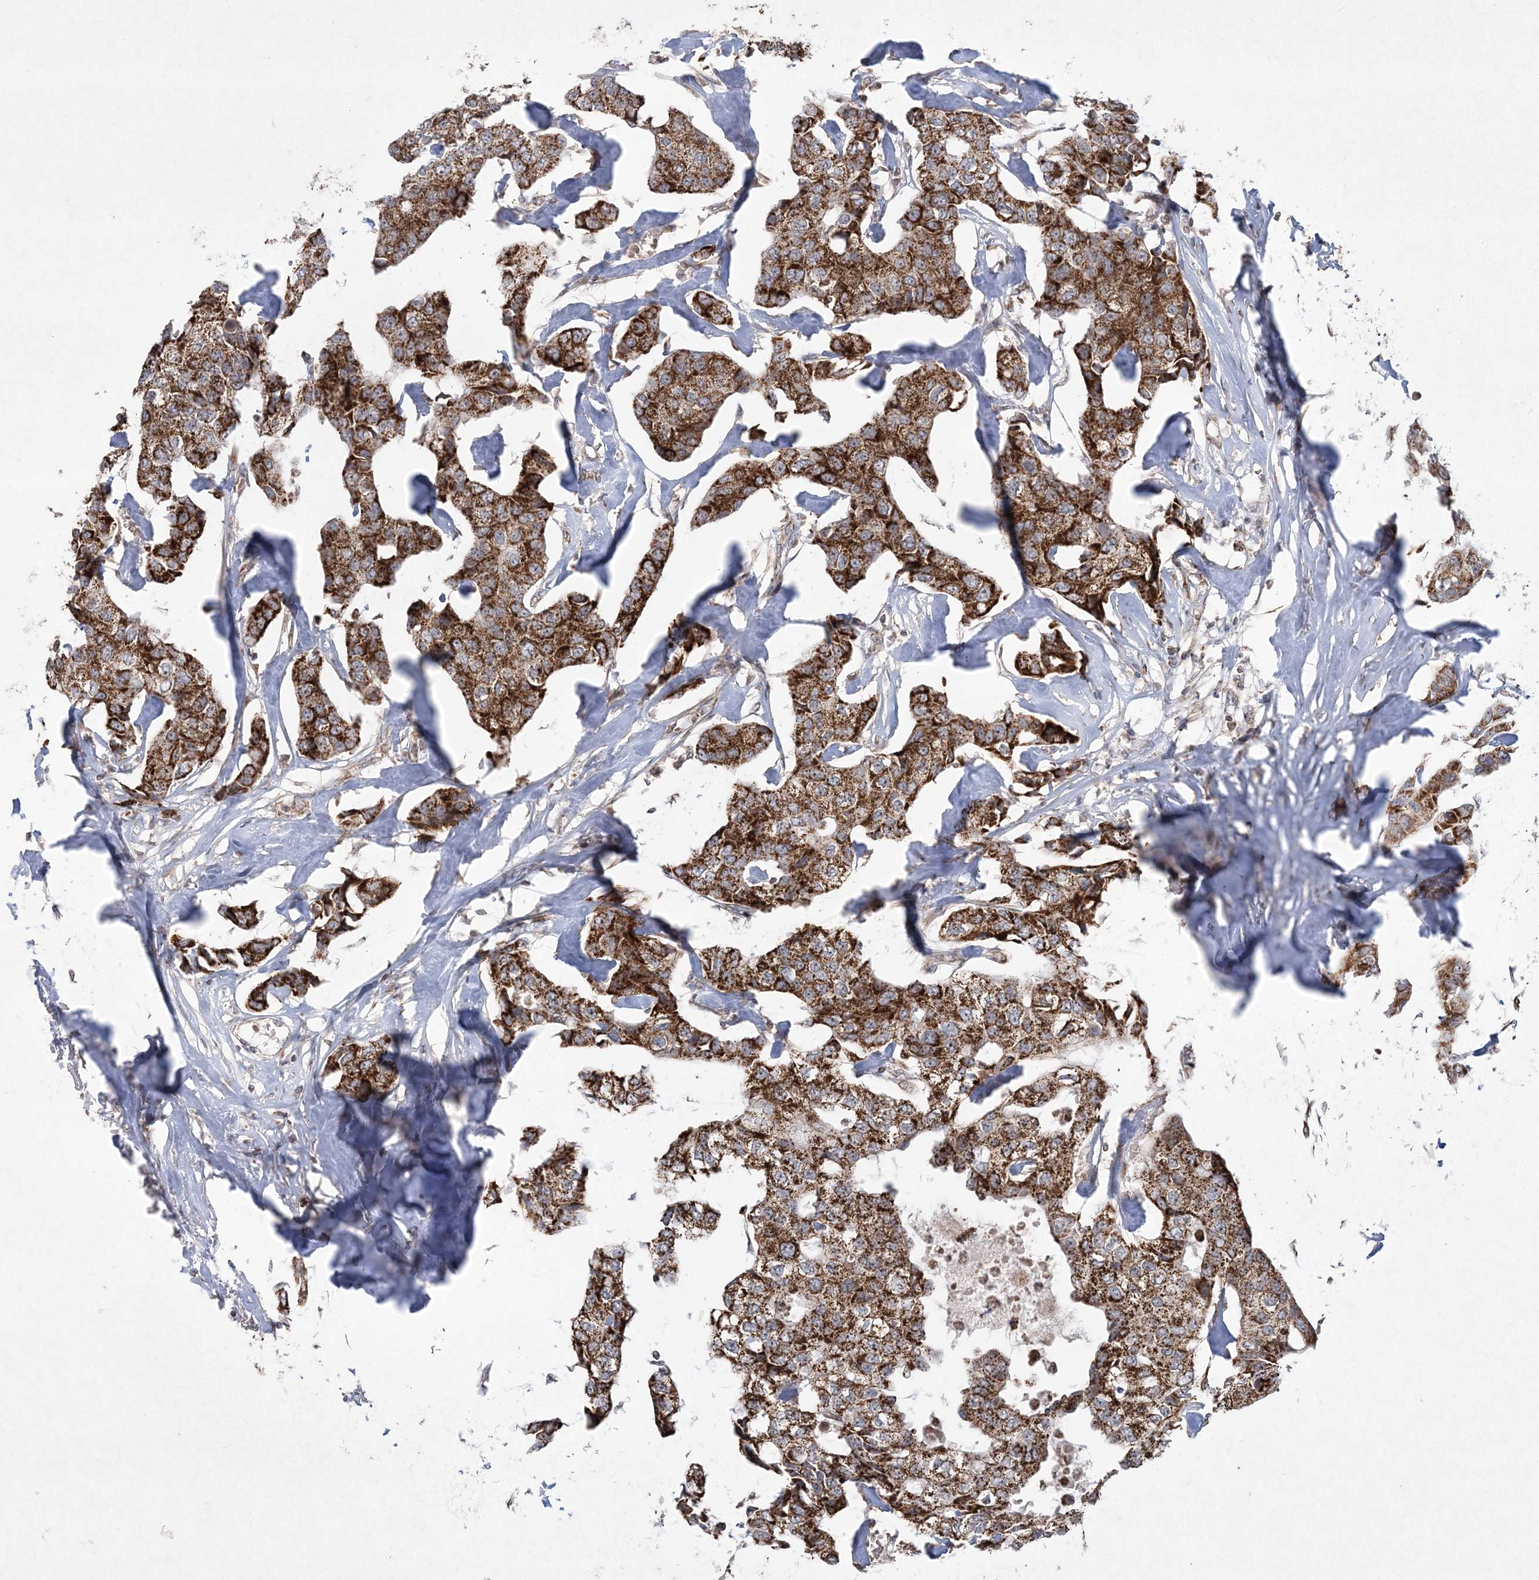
{"staining": {"intensity": "strong", "quantity": ">75%", "location": "cytoplasmic/membranous"}, "tissue": "breast cancer", "cell_type": "Tumor cells", "image_type": "cancer", "snomed": [{"axis": "morphology", "description": "Duct carcinoma"}, {"axis": "topography", "description": "Breast"}], "caption": "Brown immunohistochemical staining in invasive ductal carcinoma (breast) demonstrates strong cytoplasmic/membranous staining in about >75% of tumor cells. (Brightfield microscopy of DAB IHC at high magnification).", "gene": "LRPPRC", "patient": {"sex": "female", "age": 80}}